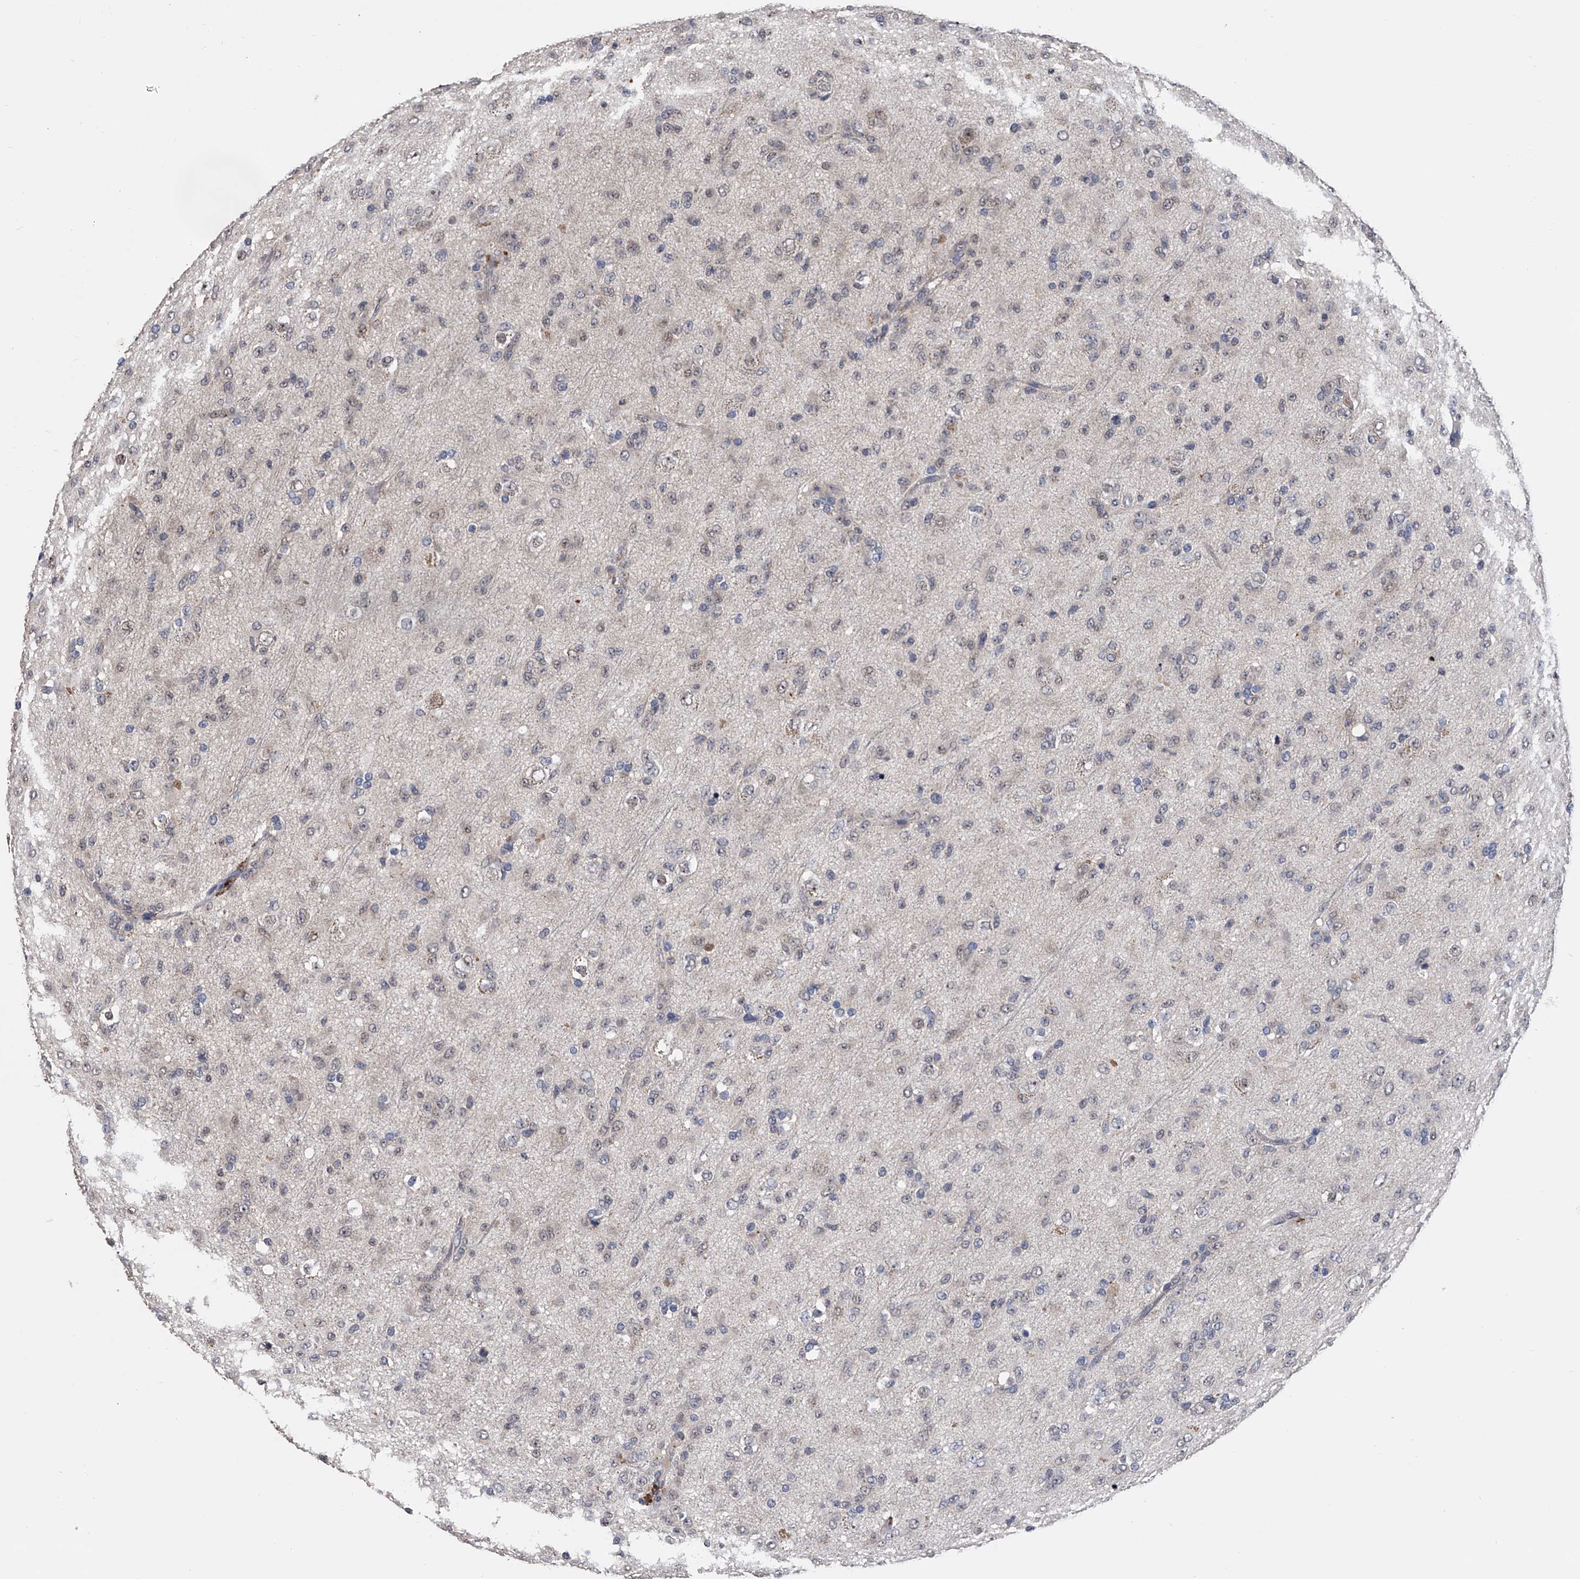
{"staining": {"intensity": "negative", "quantity": "none", "location": "none"}, "tissue": "glioma", "cell_type": "Tumor cells", "image_type": "cancer", "snomed": [{"axis": "morphology", "description": "Glioma, malignant, Low grade"}, {"axis": "topography", "description": "Brain"}], "caption": "Immunohistochemistry image of neoplastic tissue: human malignant glioma (low-grade) stained with DAB reveals no significant protein expression in tumor cells.", "gene": "EFCAB7", "patient": {"sex": "male", "age": 65}}